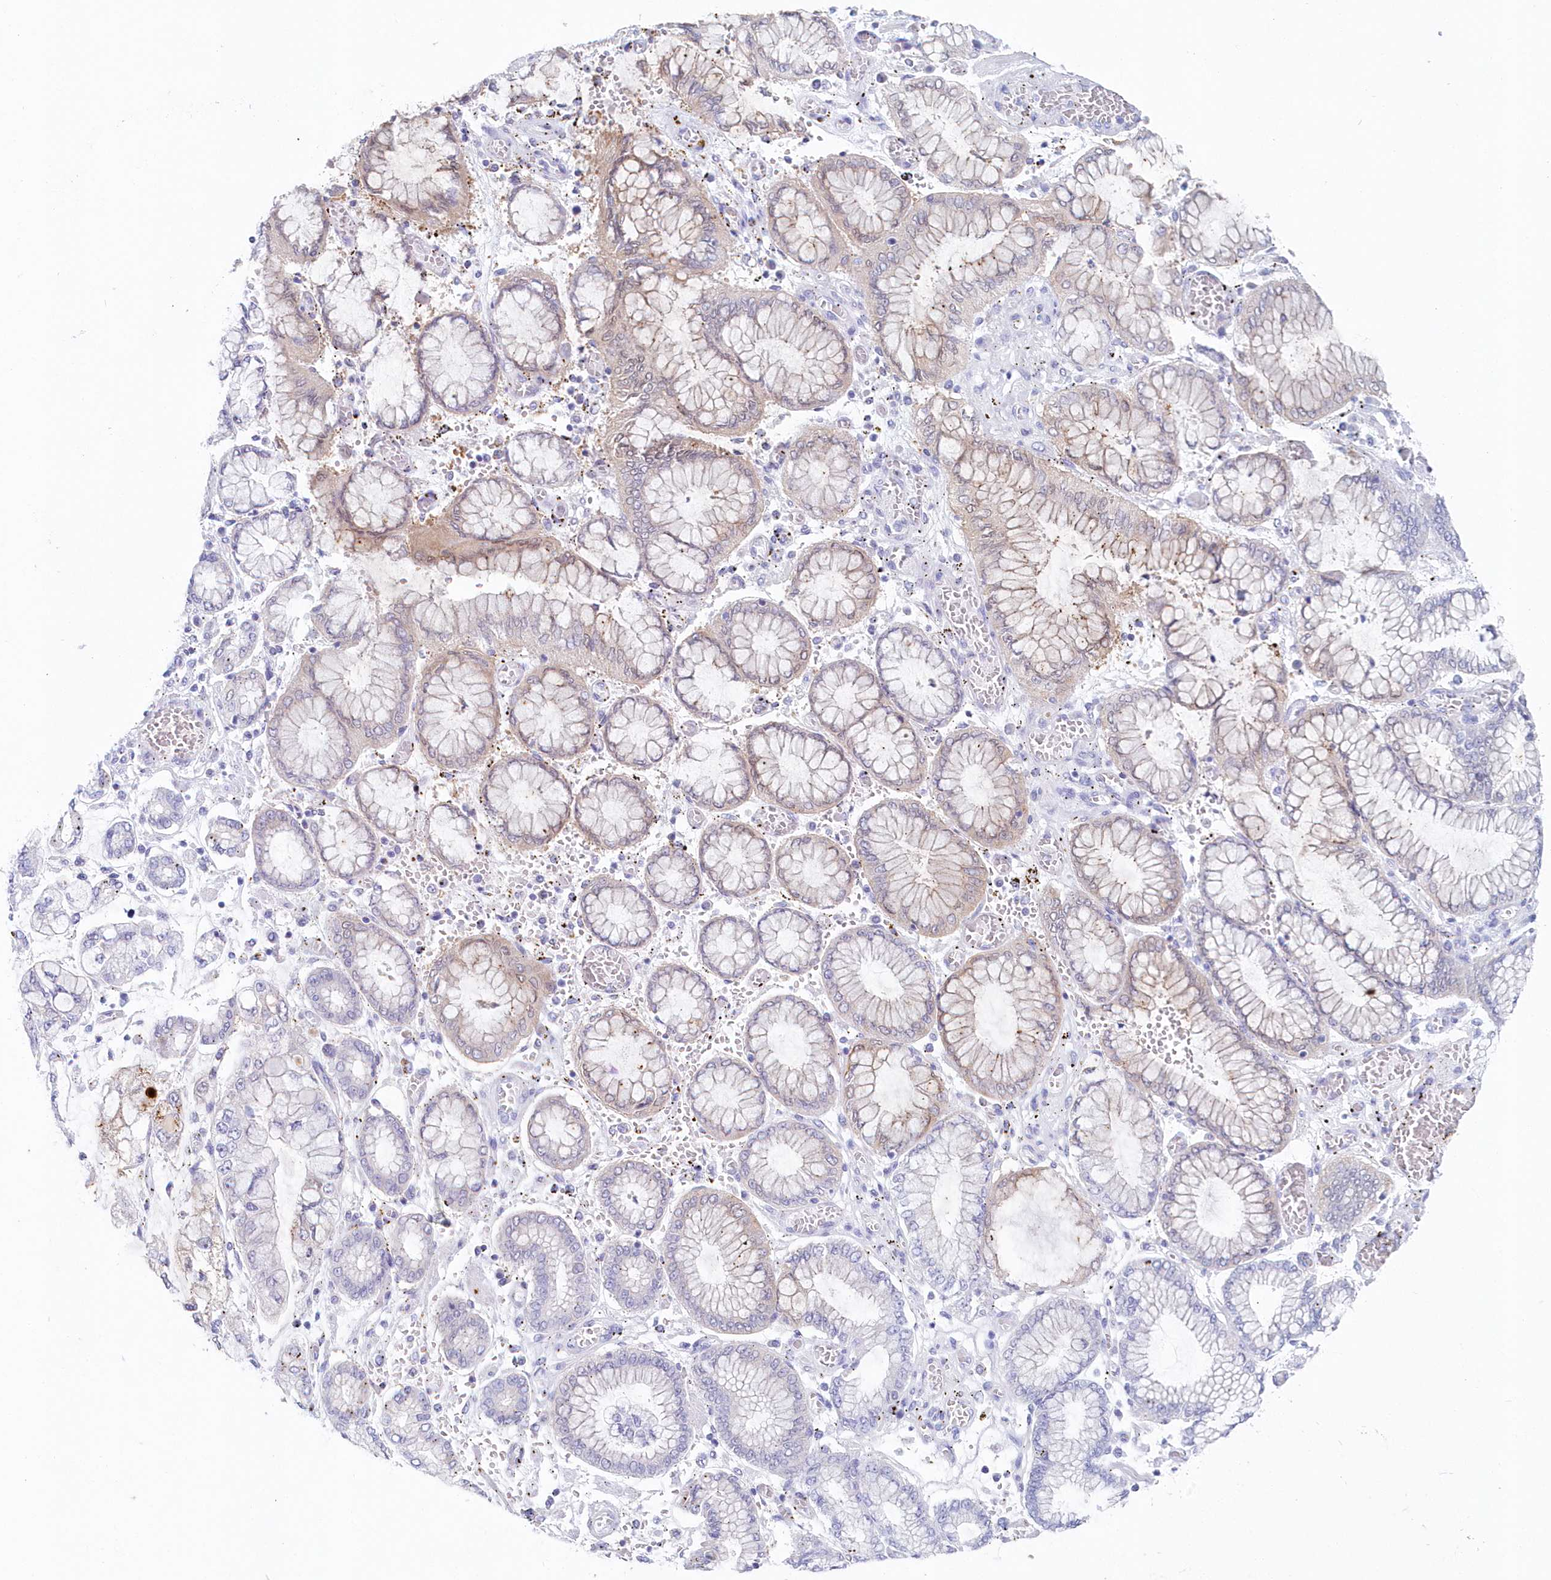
{"staining": {"intensity": "negative", "quantity": "none", "location": "none"}, "tissue": "stomach cancer", "cell_type": "Tumor cells", "image_type": "cancer", "snomed": [{"axis": "morphology", "description": "Normal tissue, NOS"}, {"axis": "morphology", "description": "Adenocarcinoma, NOS"}, {"axis": "topography", "description": "Stomach, upper"}, {"axis": "topography", "description": "Stomach"}], "caption": "Tumor cells are negative for protein expression in human stomach adenocarcinoma.", "gene": "CSNK1G2", "patient": {"sex": "male", "age": 76}}